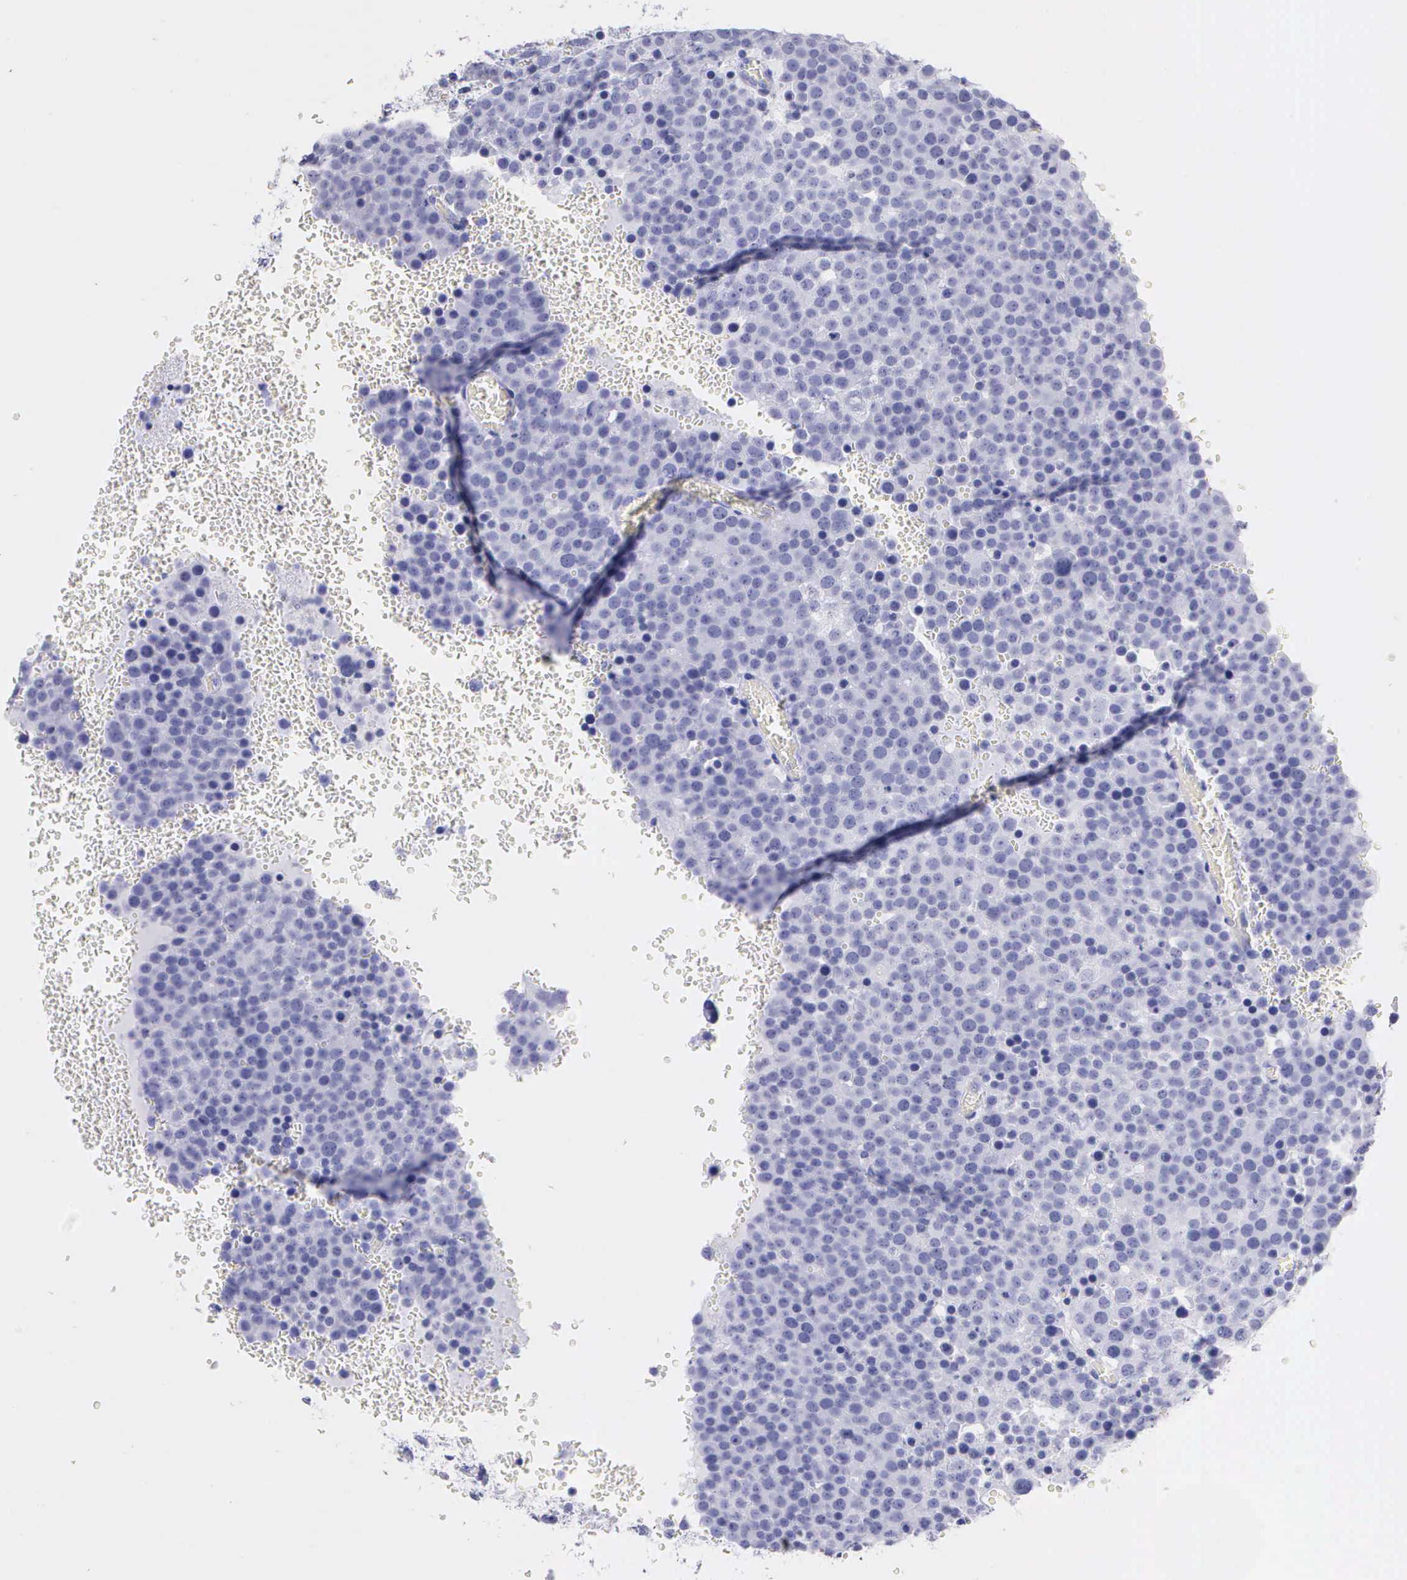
{"staining": {"intensity": "negative", "quantity": "none", "location": "none"}, "tissue": "testis cancer", "cell_type": "Tumor cells", "image_type": "cancer", "snomed": [{"axis": "morphology", "description": "Seminoma, NOS"}, {"axis": "topography", "description": "Testis"}], "caption": "High magnification brightfield microscopy of testis cancer (seminoma) stained with DAB (3,3'-diaminobenzidine) (brown) and counterstained with hematoxylin (blue): tumor cells show no significant positivity. (Brightfield microscopy of DAB (3,3'-diaminobenzidine) immunohistochemistry at high magnification).", "gene": "KLK3", "patient": {"sex": "male", "age": 71}}